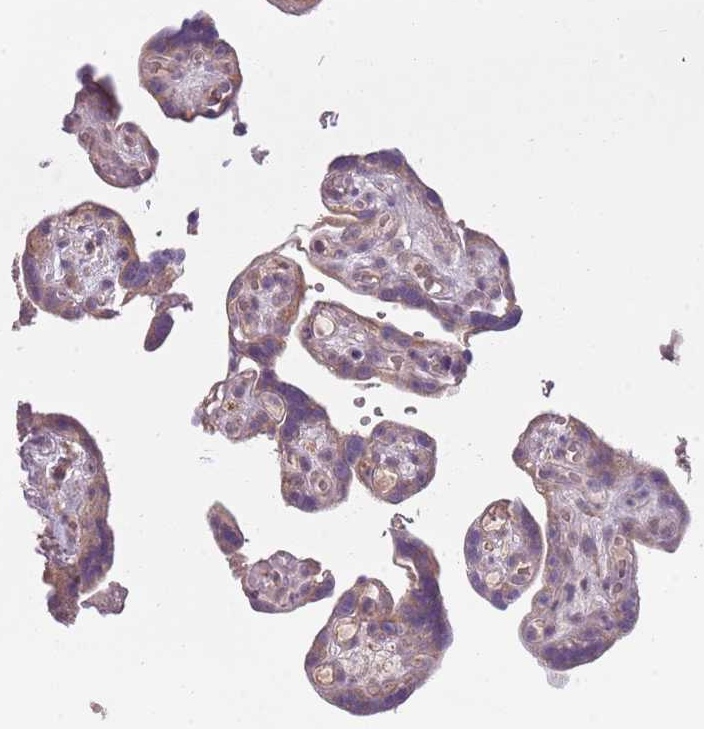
{"staining": {"intensity": "moderate", "quantity": ">75%", "location": "cytoplasmic/membranous"}, "tissue": "placenta", "cell_type": "Decidual cells", "image_type": "normal", "snomed": [{"axis": "morphology", "description": "Normal tissue, NOS"}, {"axis": "topography", "description": "Placenta"}], "caption": "Protein analysis of benign placenta displays moderate cytoplasmic/membranous staining in approximately >75% of decidual cells.", "gene": "FECH", "patient": {"sex": "female", "age": 30}}